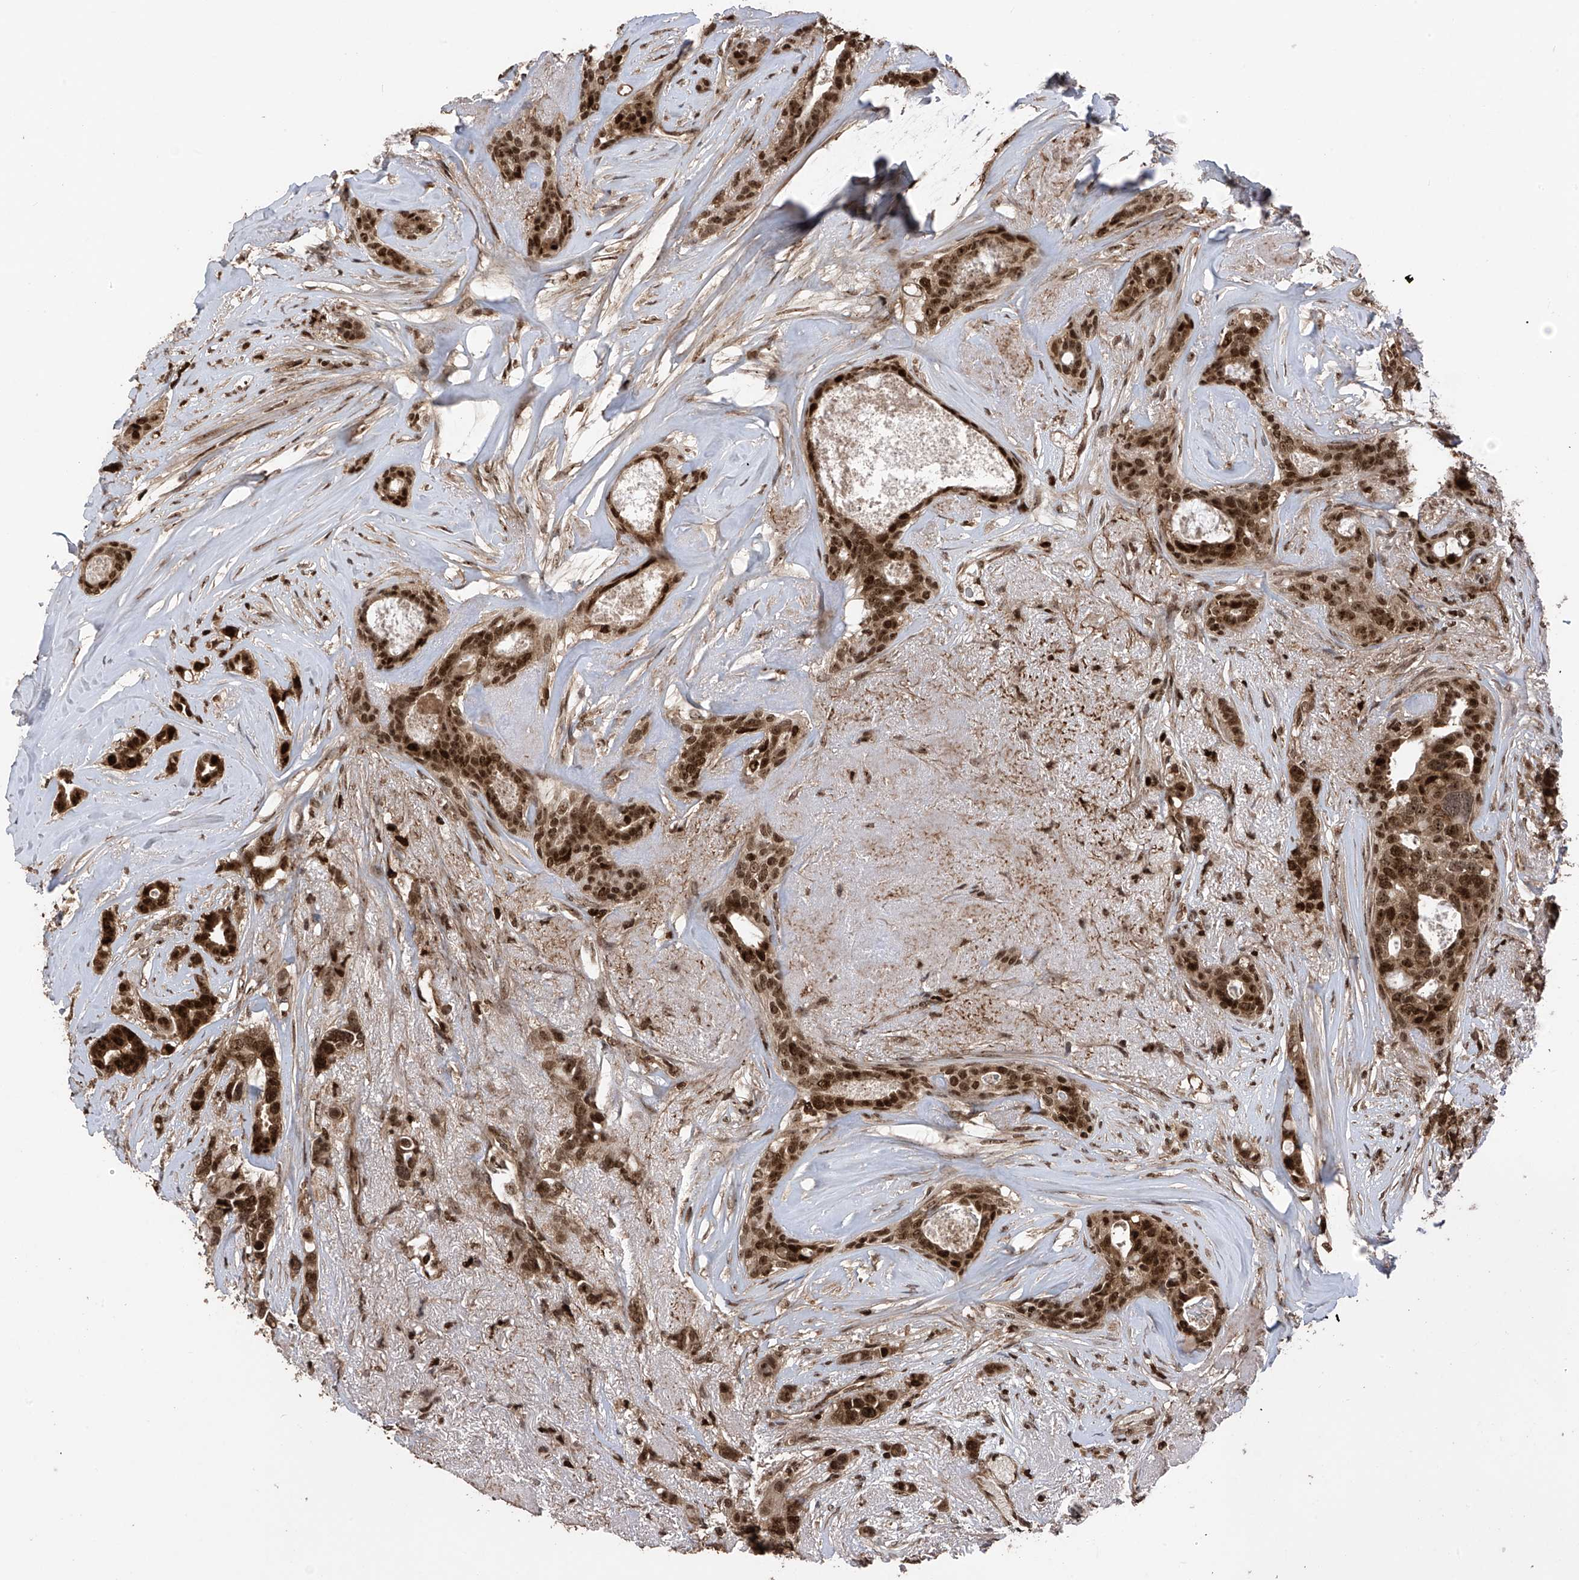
{"staining": {"intensity": "strong", "quantity": ">75%", "location": "cytoplasmic/membranous,nuclear"}, "tissue": "breast cancer", "cell_type": "Tumor cells", "image_type": "cancer", "snomed": [{"axis": "morphology", "description": "Lobular carcinoma"}, {"axis": "topography", "description": "Breast"}], "caption": "This is an image of IHC staining of breast cancer (lobular carcinoma), which shows strong staining in the cytoplasmic/membranous and nuclear of tumor cells.", "gene": "DNAJC9", "patient": {"sex": "female", "age": 51}}